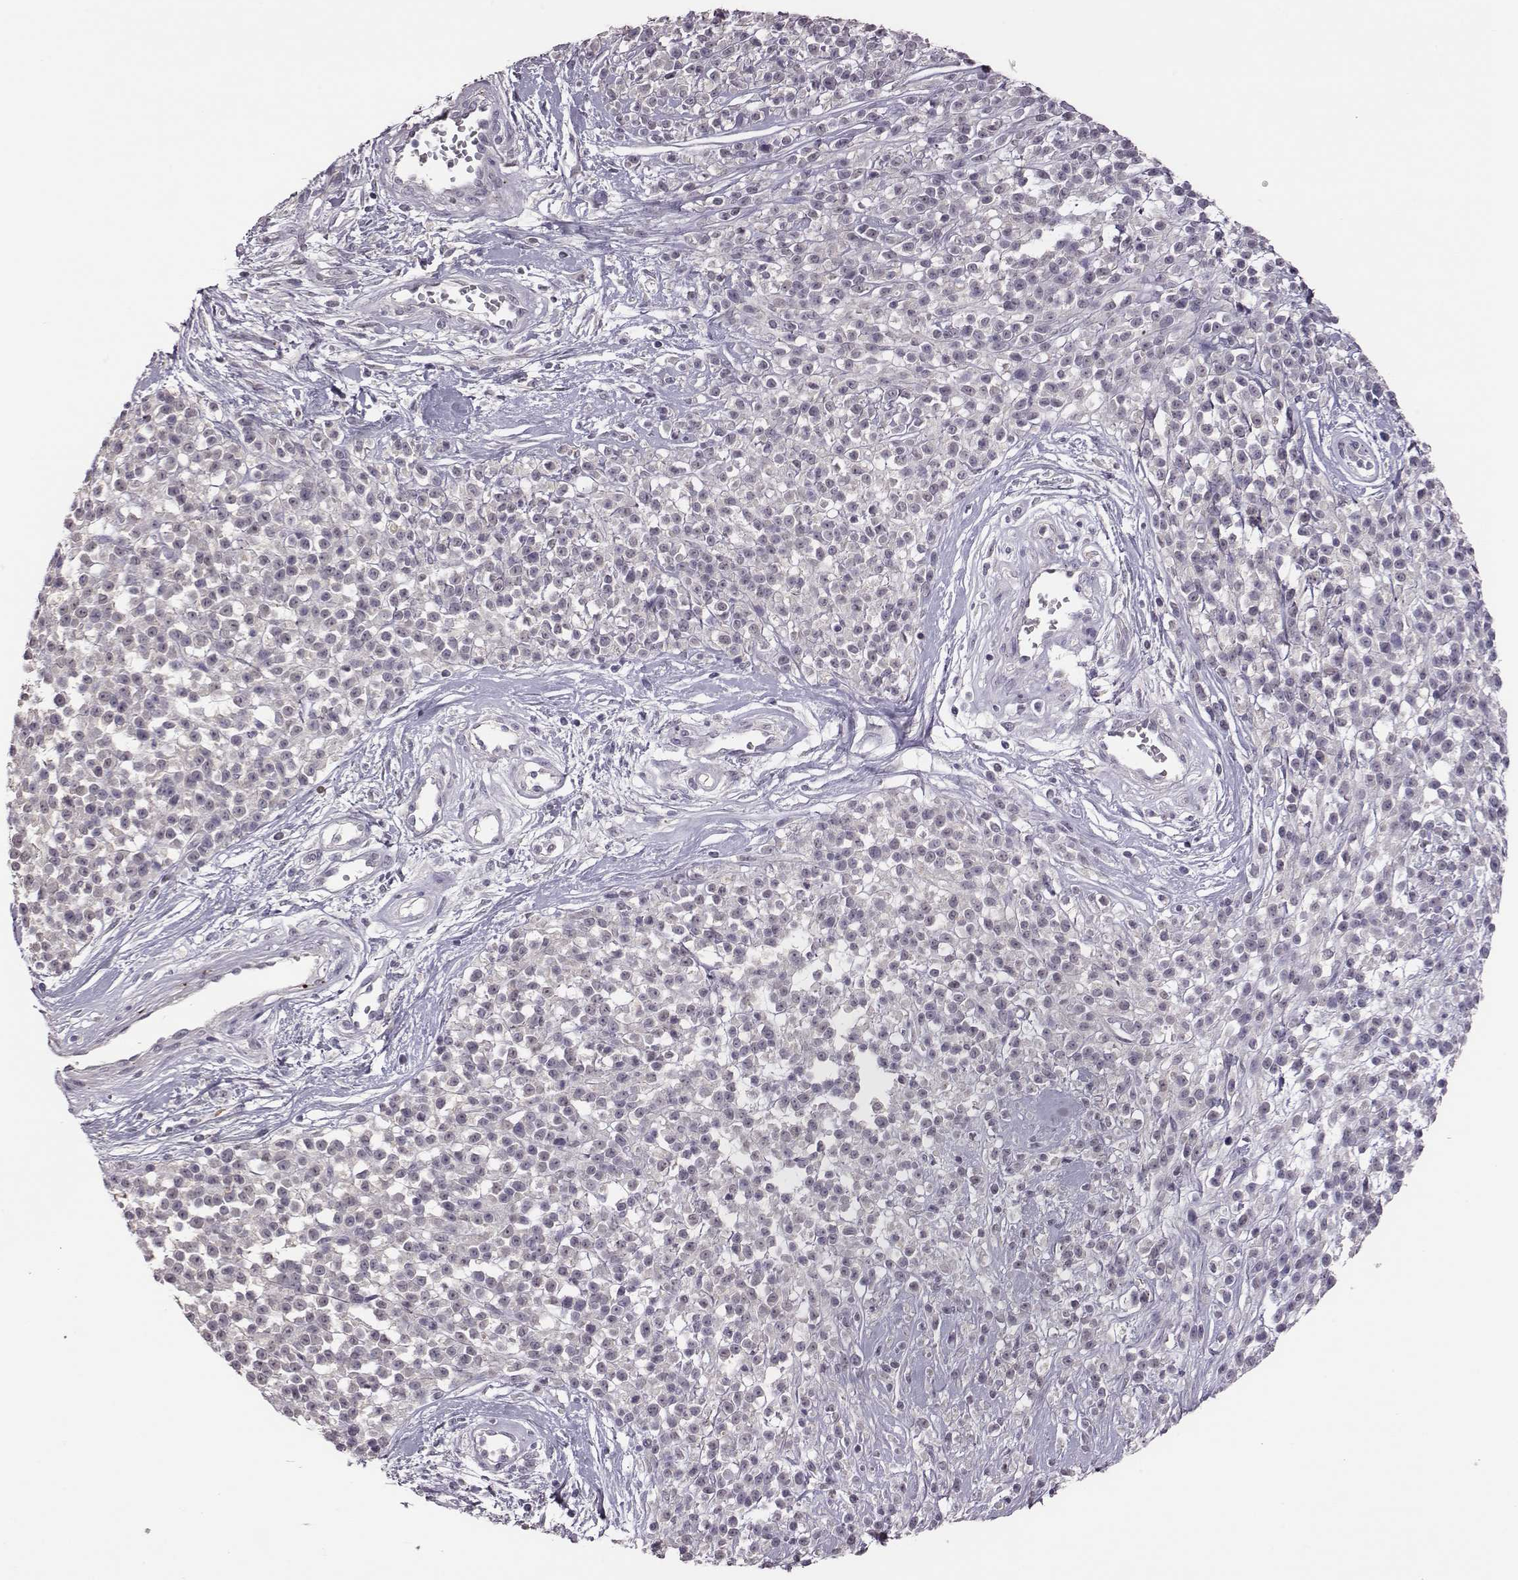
{"staining": {"intensity": "negative", "quantity": "none", "location": "none"}, "tissue": "melanoma", "cell_type": "Tumor cells", "image_type": "cancer", "snomed": [{"axis": "morphology", "description": "Malignant melanoma, NOS"}, {"axis": "topography", "description": "Skin"}, {"axis": "topography", "description": "Skin of trunk"}], "caption": "Immunohistochemical staining of melanoma exhibits no significant positivity in tumor cells.", "gene": "KMO", "patient": {"sex": "male", "age": 74}}